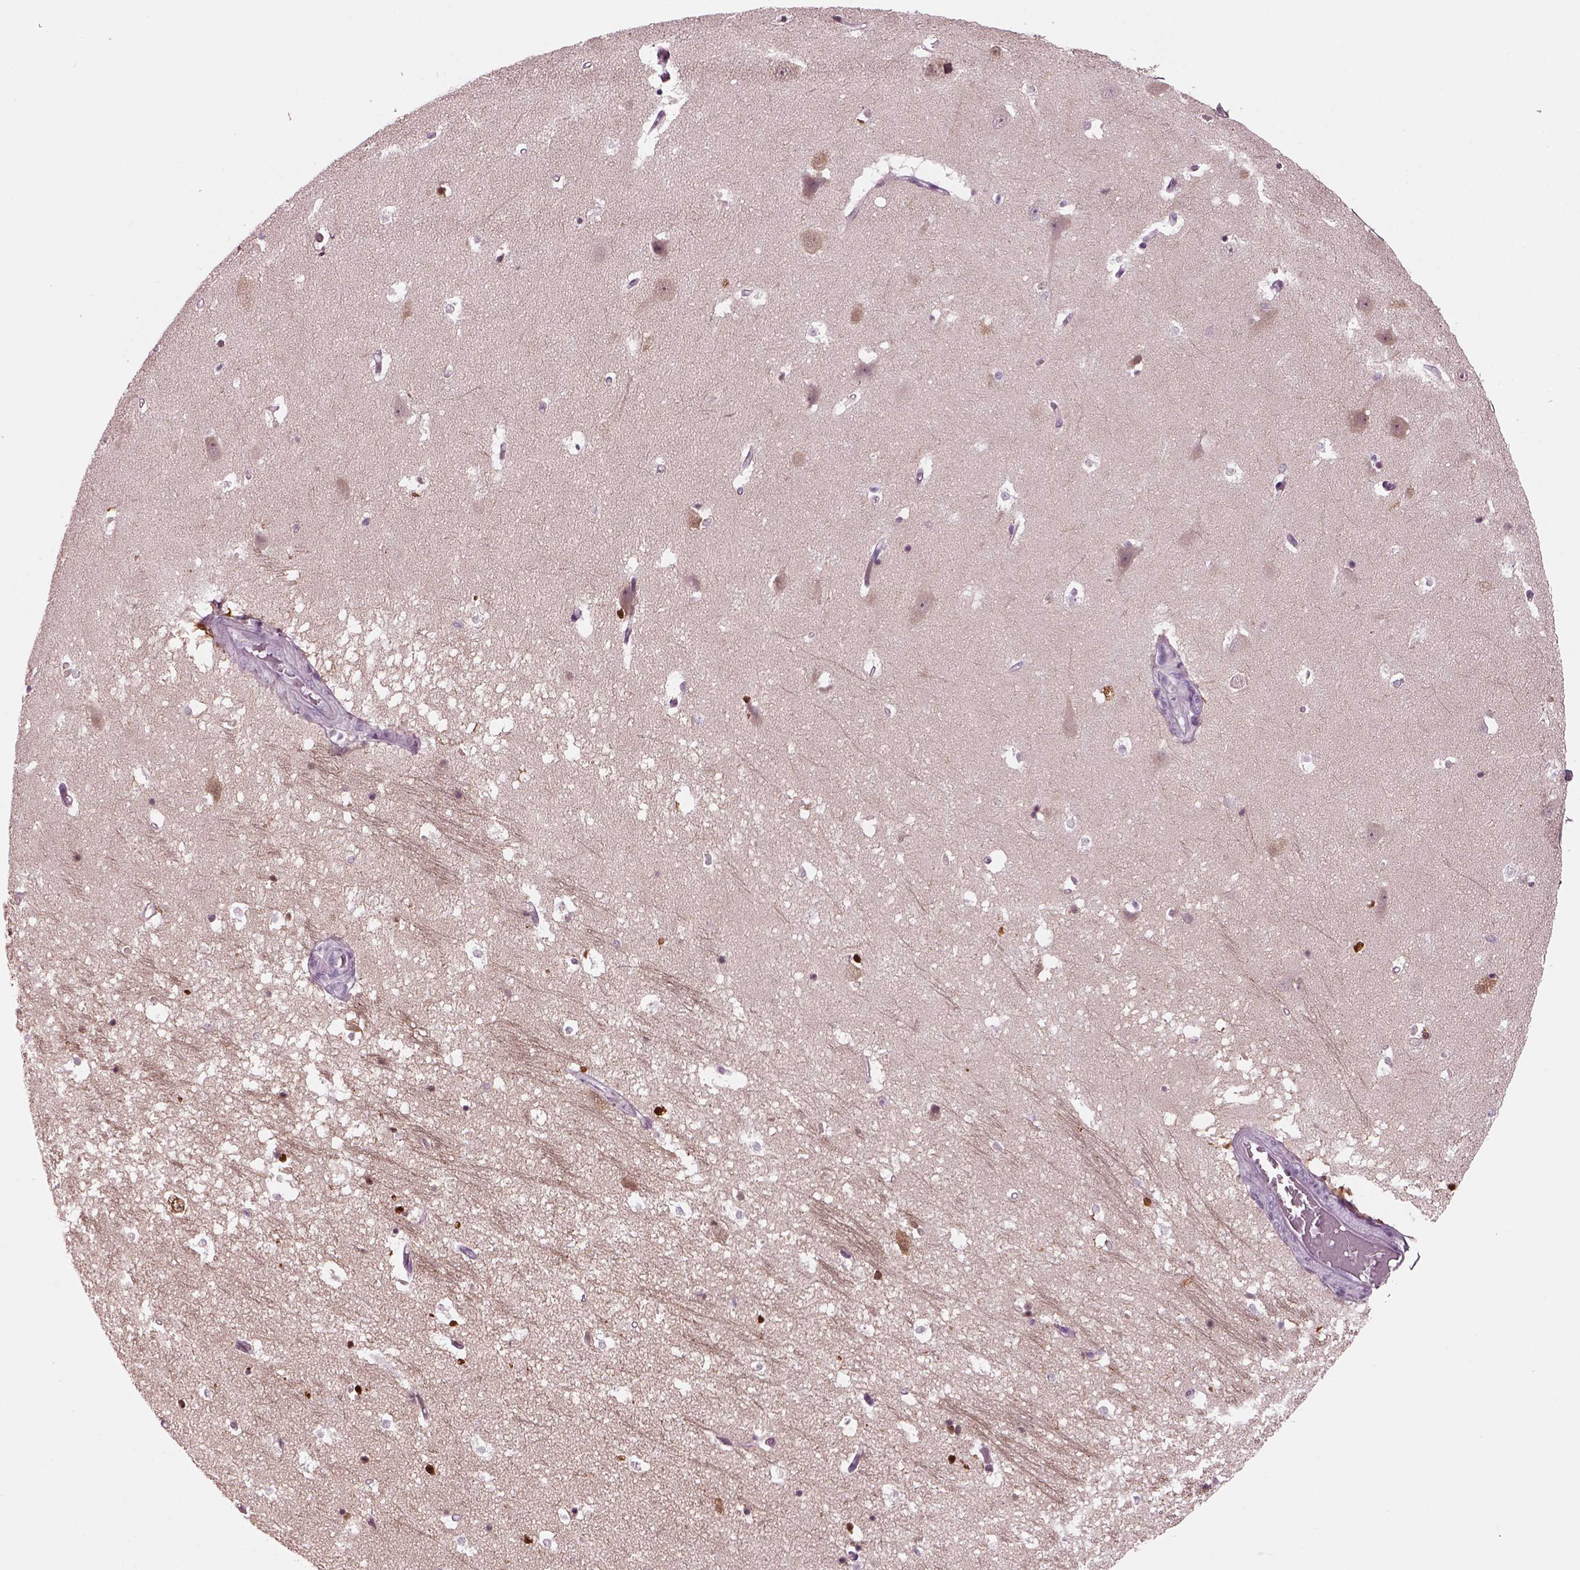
{"staining": {"intensity": "strong", "quantity": "<25%", "location": "cytoplasmic/membranous"}, "tissue": "hippocampus", "cell_type": "Glial cells", "image_type": "normal", "snomed": [{"axis": "morphology", "description": "Normal tissue, NOS"}, {"axis": "topography", "description": "Hippocampus"}], "caption": "The image demonstrates immunohistochemical staining of normal hippocampus. There is strong cytoplasmic/membranous expression is seen in approximately <25% of glial cells.", "gene": "DPYSL5", "patient": {"sex": "male", "age": 44}}